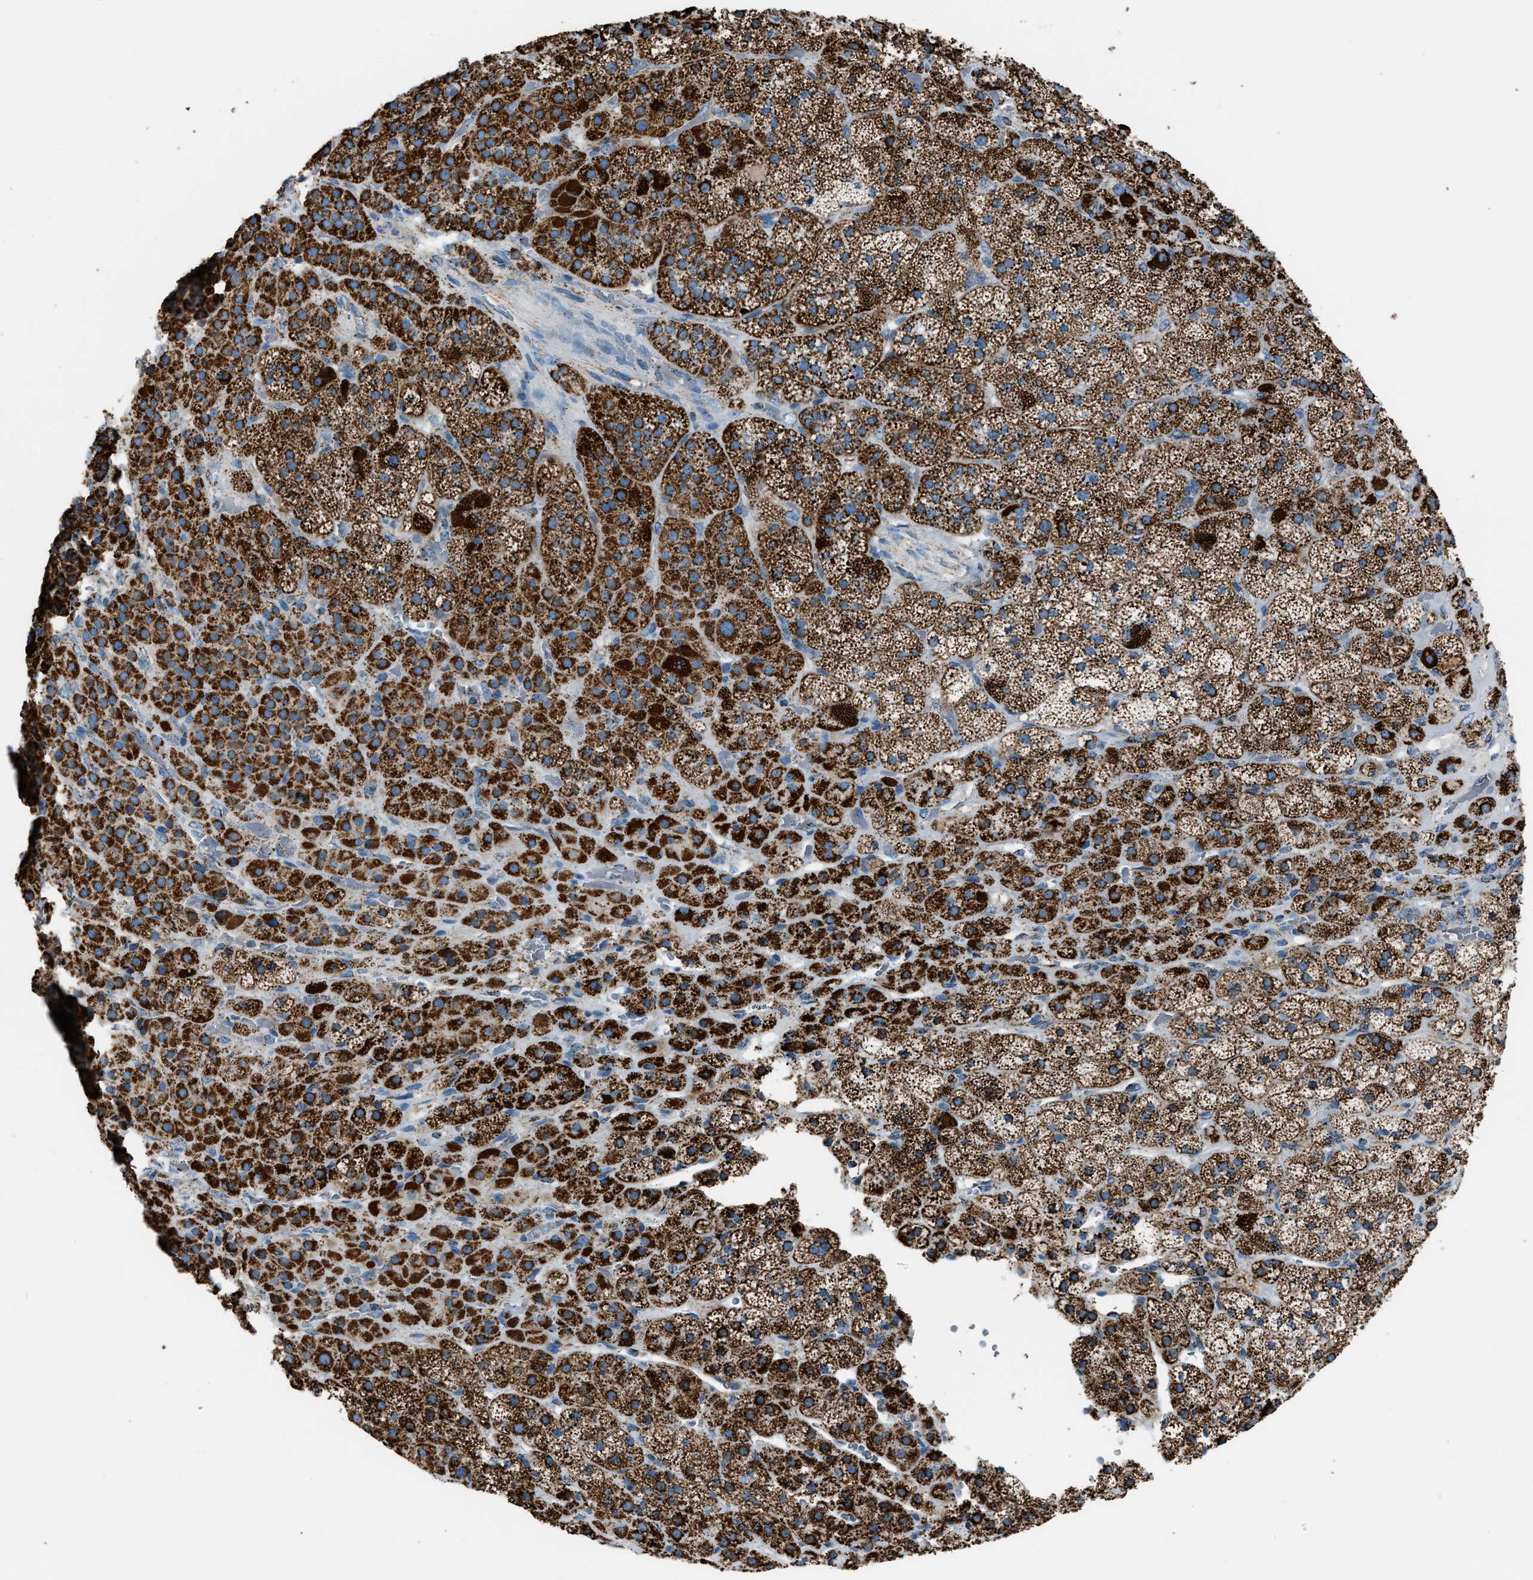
{"staining": {"intensity": "strong", "quantity": ">75%", "location": "cytoplasmic/membranous"}, "tissue": "adrenal gland", "cell_type": "Glandular cells", "image_type": "normal", "snomed": [{"axis": "morphology", "description": "Normal tissue, NOS"}, {"axis": "topography", "description": "Adrenal gland"}], "caption": "DAB immunohistochemical staining of benign adrenal gland displays strong cytoplasmic/membranous protein positivity in about >75% of glandular cells. (DAB (3,3'-diaminobenzidine) IHC with brightfield microscopy, high magnification).", "gene": "MDH2", "patient": {"sex": "male", "age": 57}}